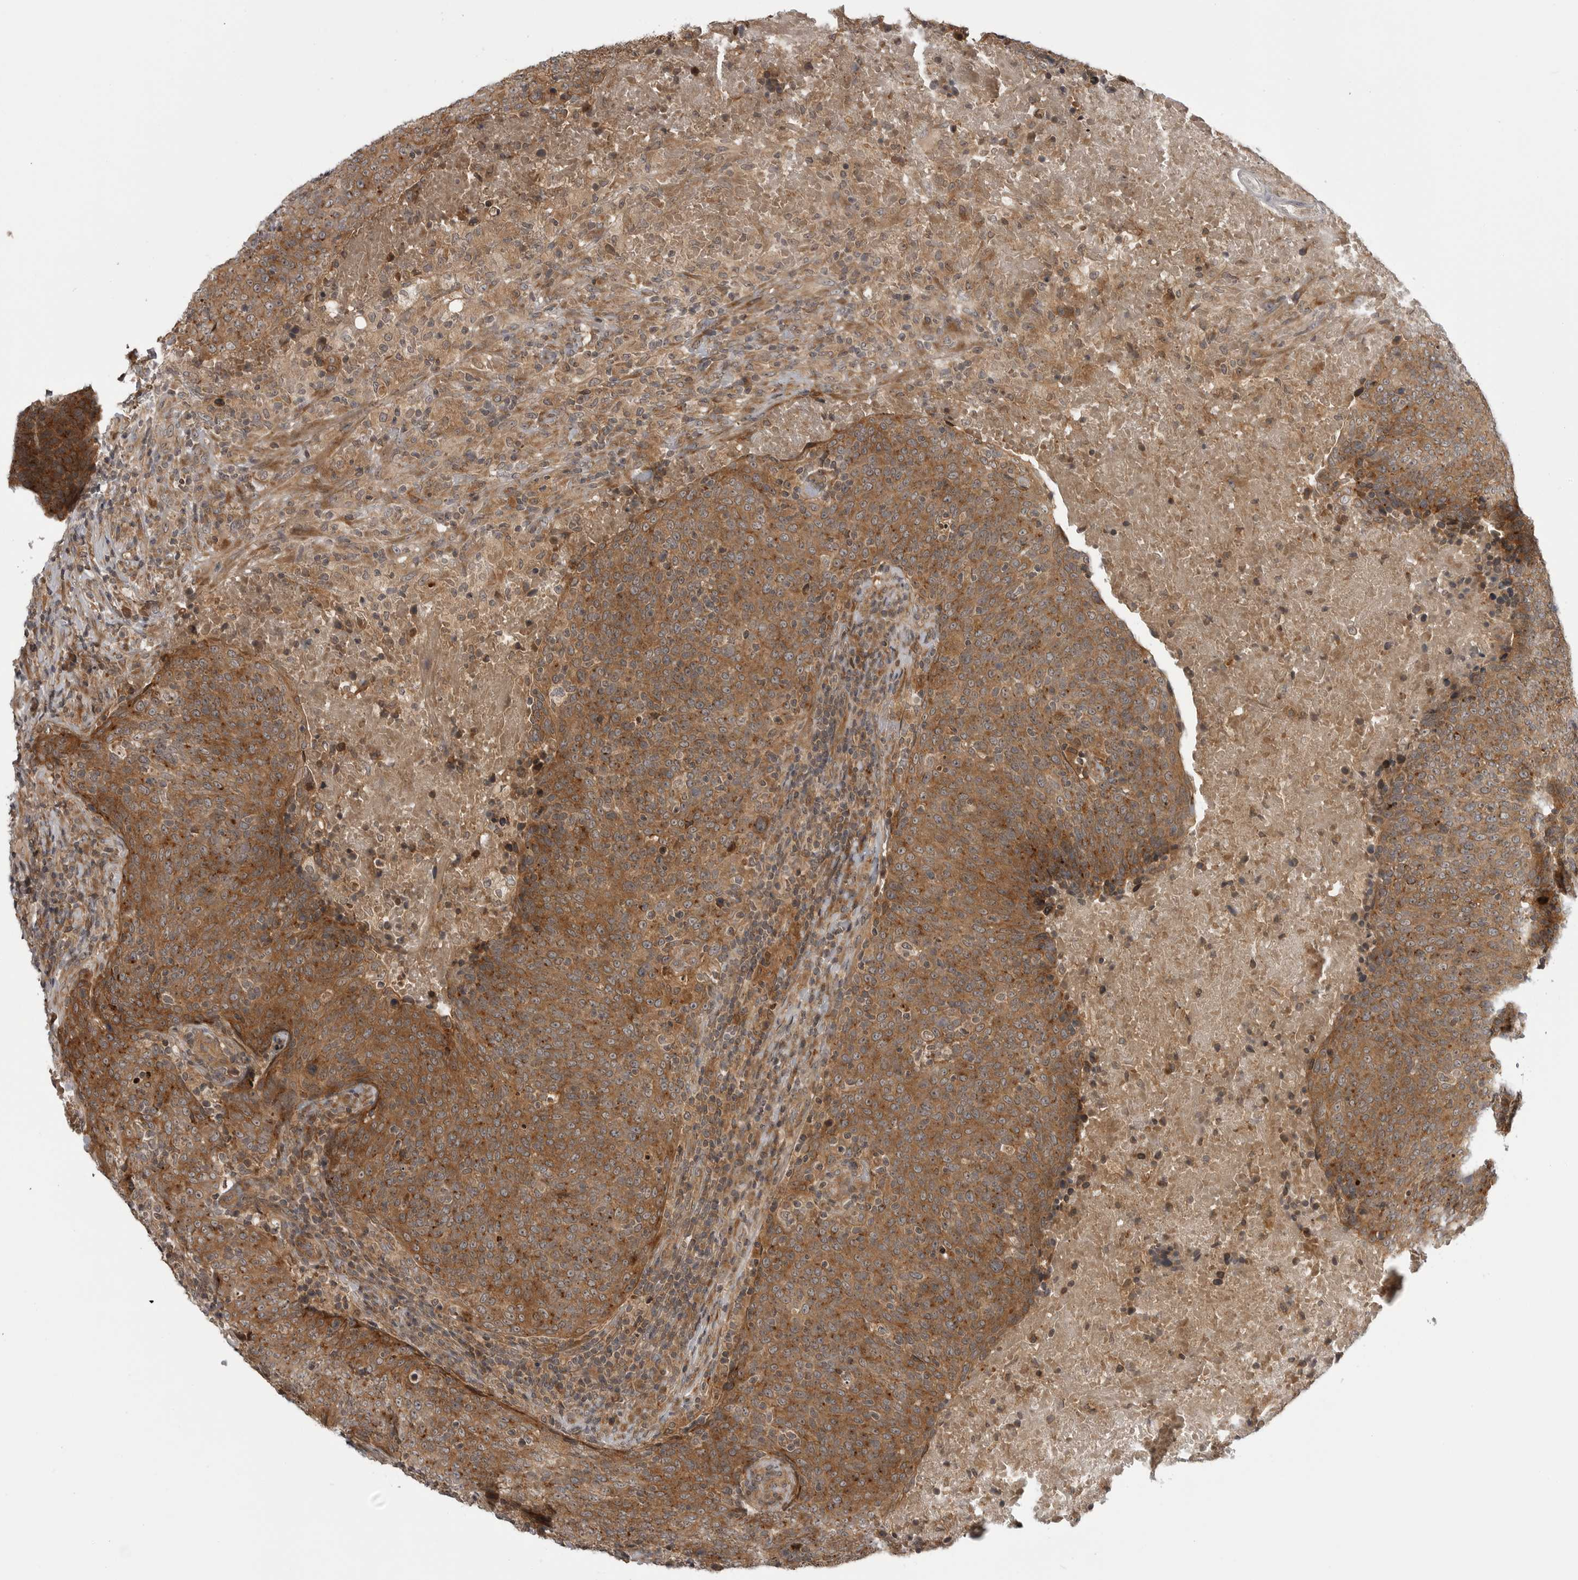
{"staining": {"intensity": "moderate", "quantity": ">75%", "location": "cytoplasmic/membranous"}, "tissue": "head and neck cancer", "cell_type": "Tumor cells", "image_type": "cancer", "snomed": [{"axis": "morphology", "description": "Squamous cell carcinoma, NOS"}, {"axis": "morphology", "description": "Squamous cell carcinoma, metastatic, NOS"}, {"axis": "topography", "description": "Lymph node"}, {"axis": "topography", "description": "Head-Neck"}], "caption": "Head and neck cancer stained for a protein (brown) displays moderate cytoplasmic/membranous positive positivity in about >75% of tumor cells.", "gene": "LRRC45", "patient": {"sex": "male", "age": 62}}